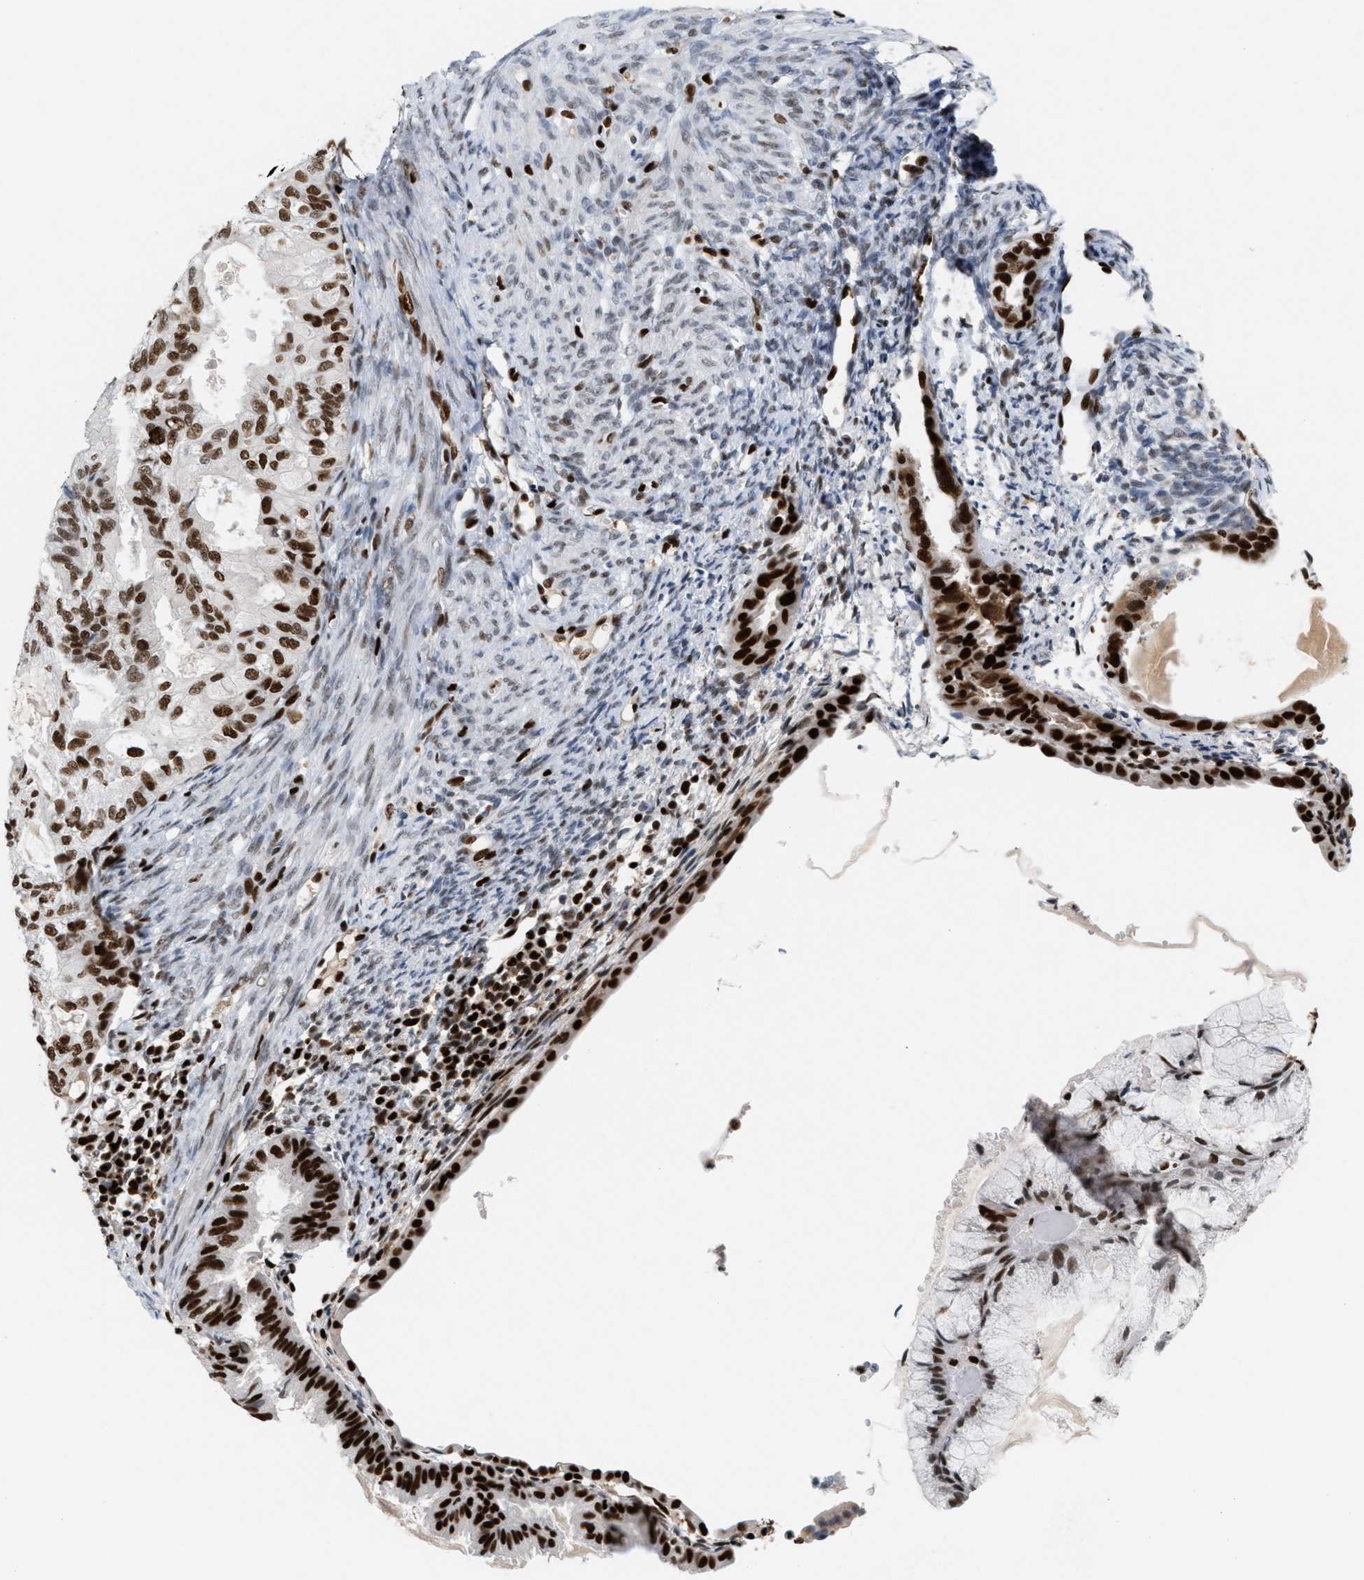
{"staining": {"intensity": "strong", "quantity": ">75%", "location": "nuclear"}, "tissue": "cervical cancer", "cell_type": "Tumor cells", "image_type": "cancer", "snomed": [{"axis": "morphology", "description": "Normal tissue, NOS"}, {"axis": "morphology", "description": "Adenocarcinoma, NOS"}, {"axis": "topography", "description": "Cervix"}, {"axis": "topography", "description": "Endometrium"}], "caption": "A brown stain shows strong nuclear staining of a protein in human cervical cancer (adenocarcinoma) tumor cells.", "gene": "RNASEK-C17orf49", "patient": {"sex": "female", "age": 86}}